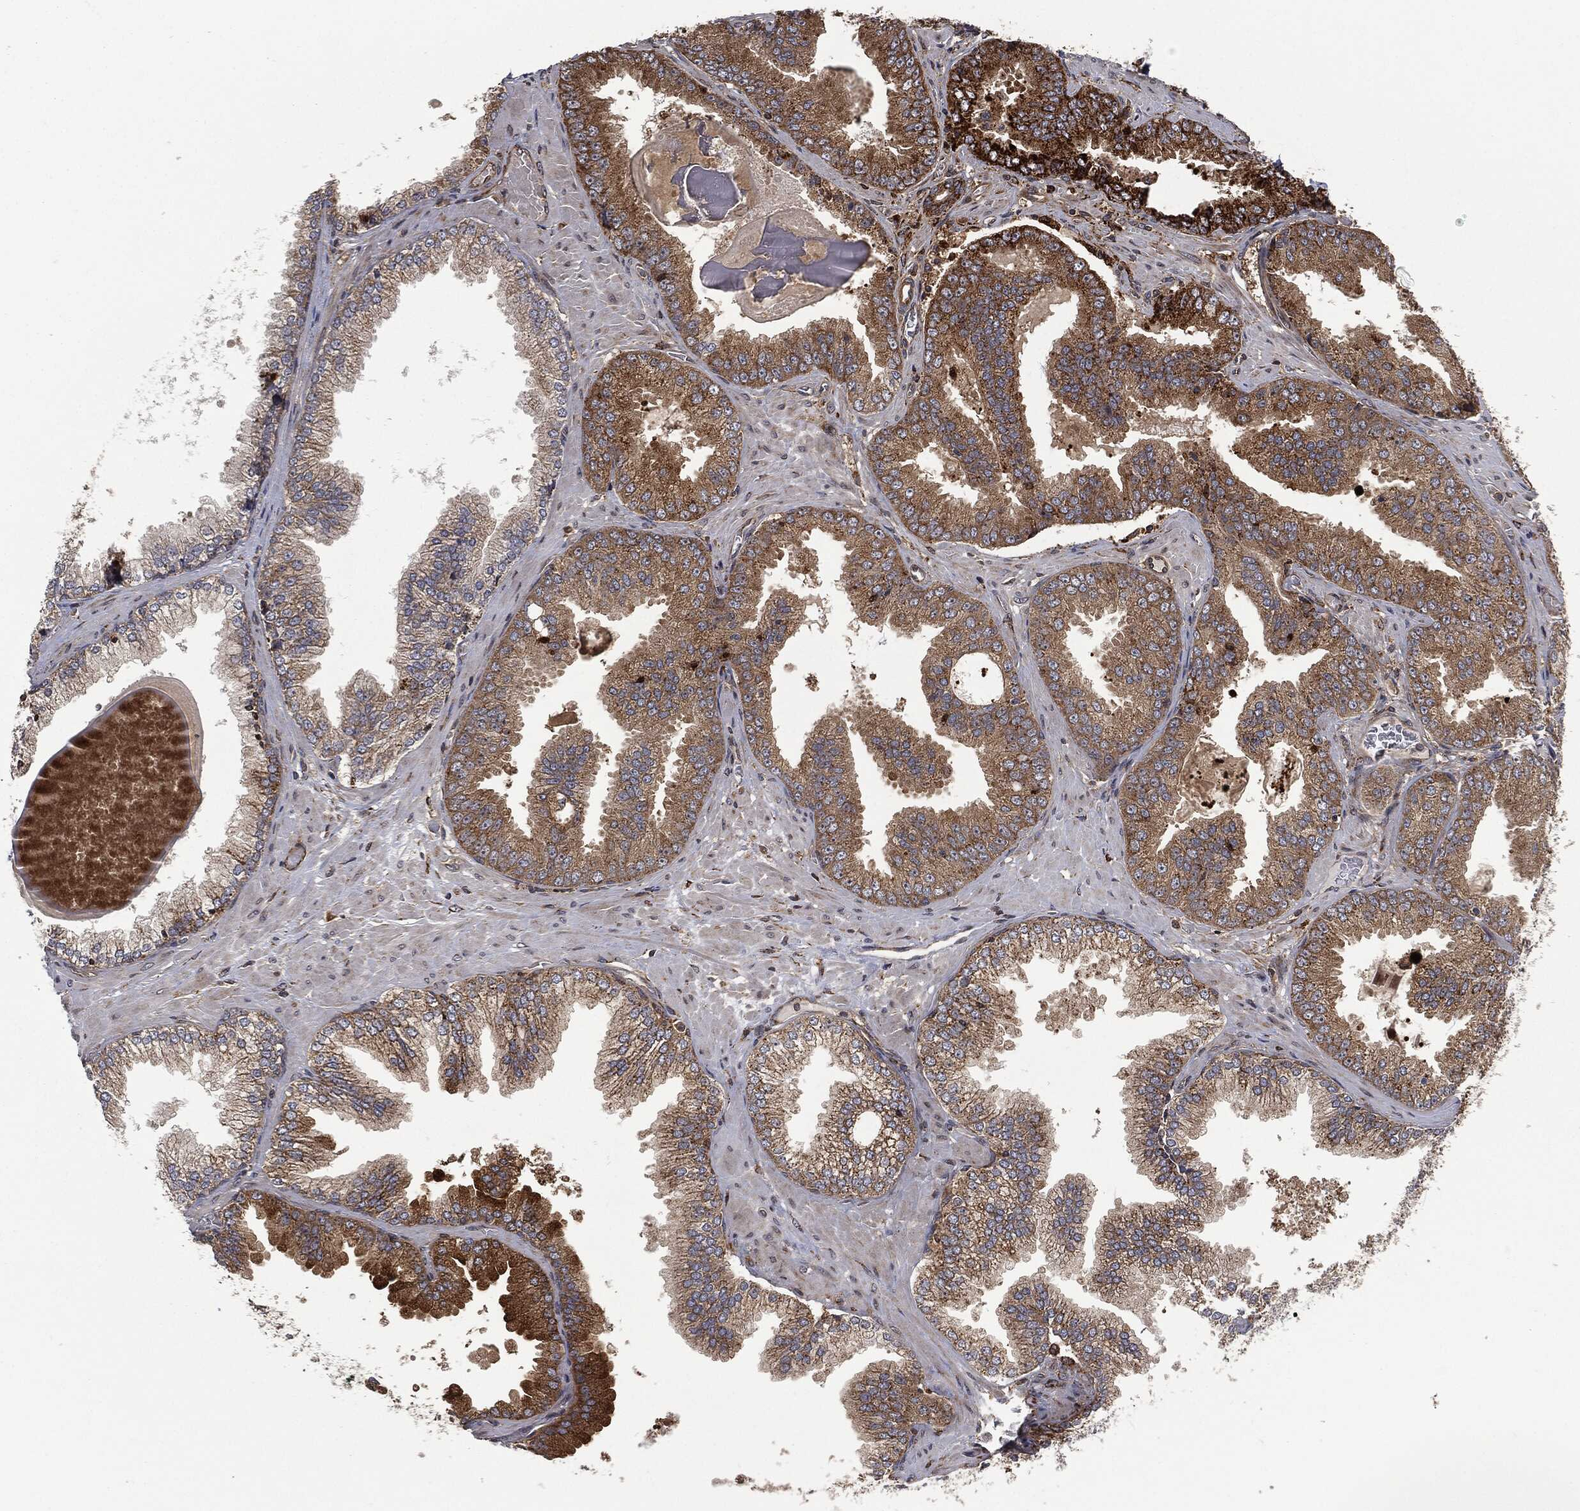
{"staining": {"intensity": "moderate", "quantity": ">75%", "location": "cytoplasmic/membranous"}, "tissue": "prostate cancer", "cell_type": "Tumor cells", "image_type": "cancer", "snomed": [{"axis": "morphology", "description": "Adenocarcinoma, Low grade"}, {"axis": "topography", "description": "Prostate"}], "caption": "A micrograph showing moderate cytoplasmic/membranous staining in about >75% of tumor cells in prostate adenocarcinoma (low-grade), as visualized by brown immunohistochemical staining.", "gene": "RFTN1", "patient": {"sex": "male", "age": 72}}